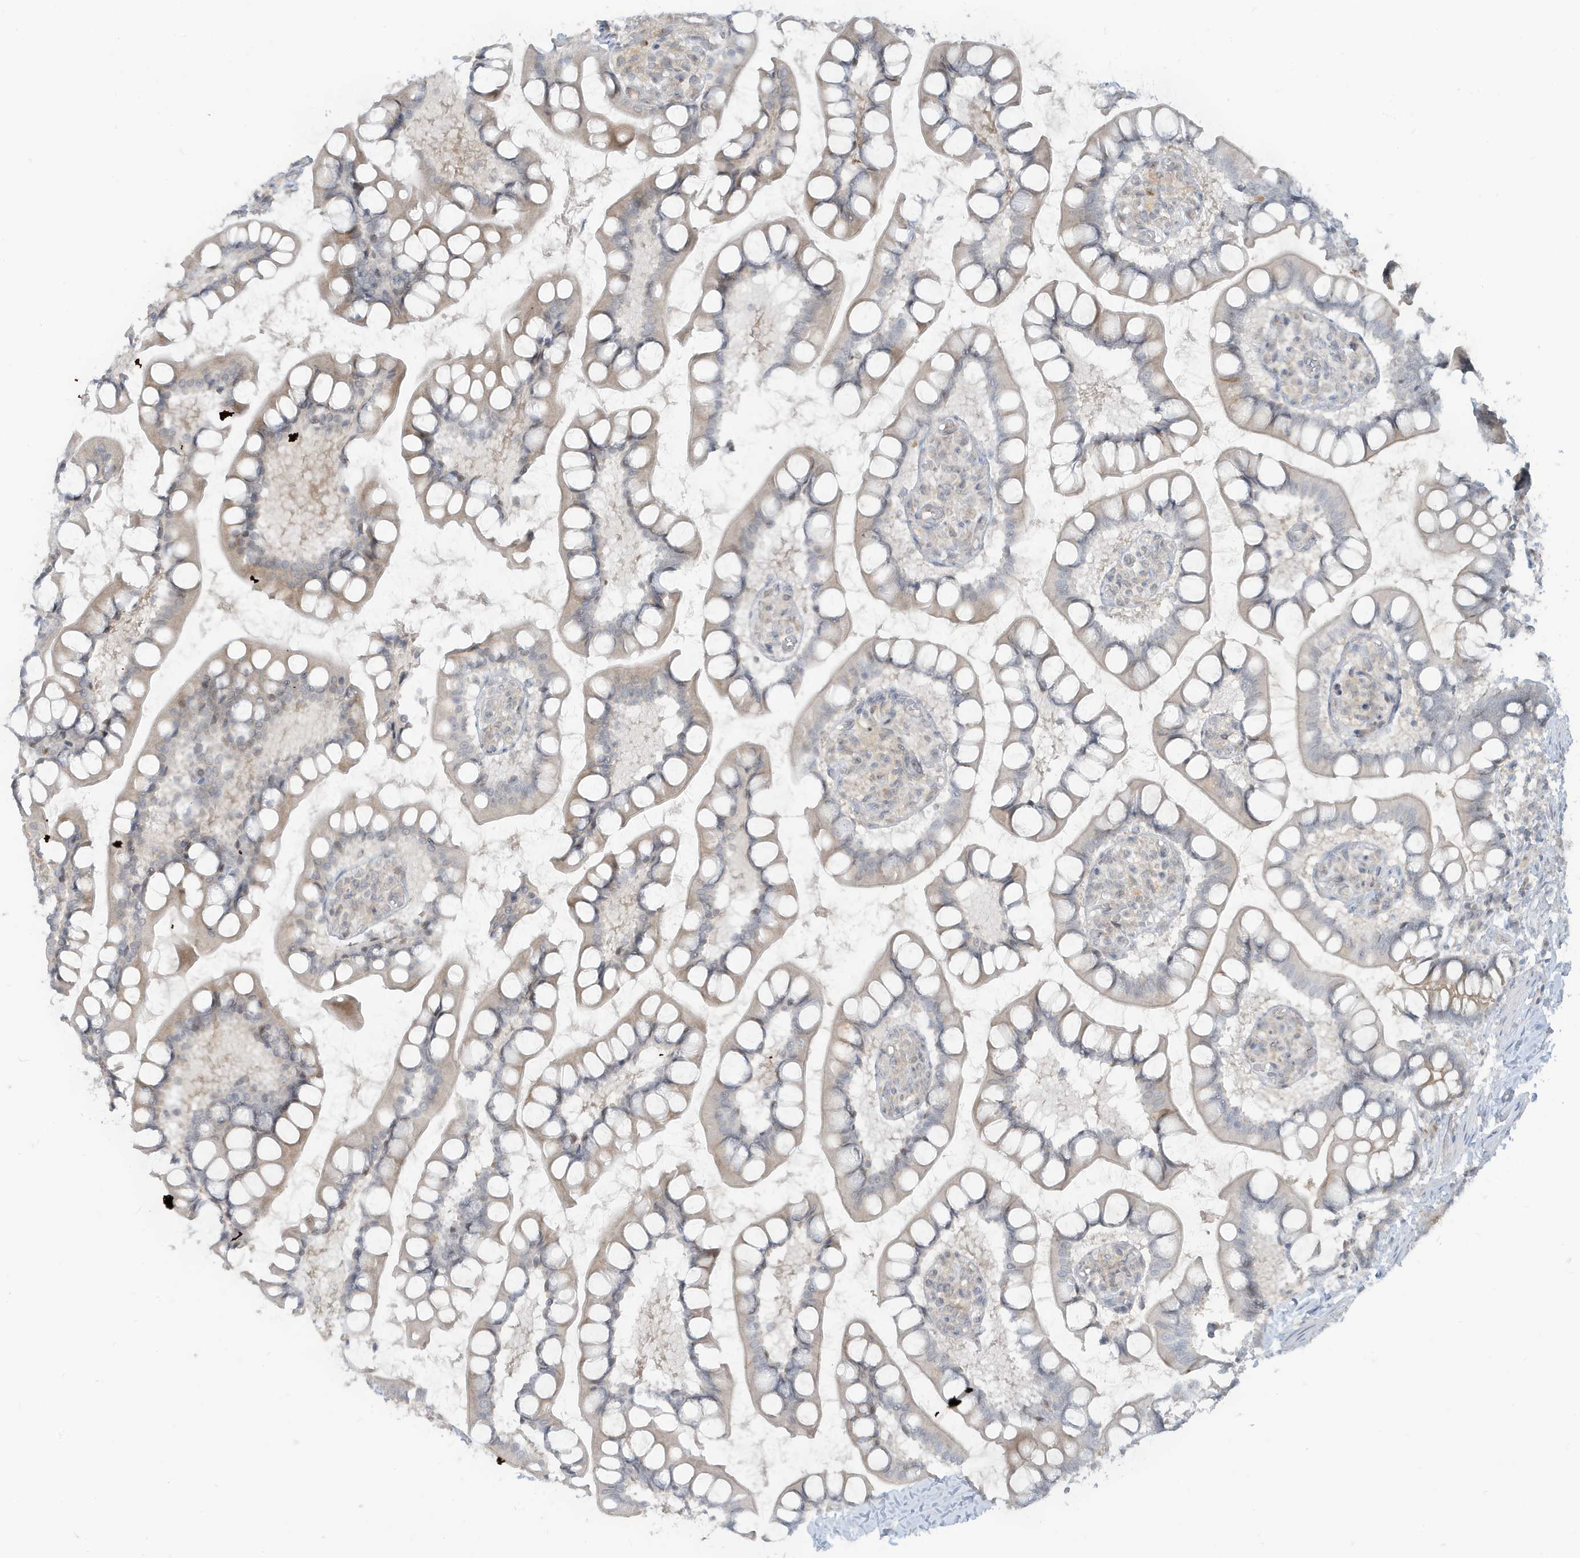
{"staining": {"intensity": "moderate", "quantity": "<25%", "location": "cytoplasmic/membranous"}, "tissue": "small intestine", "cell_type": "Glandular cells", "image_type": "normal", "snomed": [{"axis": "morphology", "description": "Normal tissue, NOS"}, {"axis": "topography", "description": "Small intestine"}], "caption": "IHC of unremarkable small intestine exhibits low levels of moderate cytoplasmic/membranous staining in approximately <25% of glandular cells.", "gene": "PRRT3", "patient": {"sex": "male", "age": 52}}